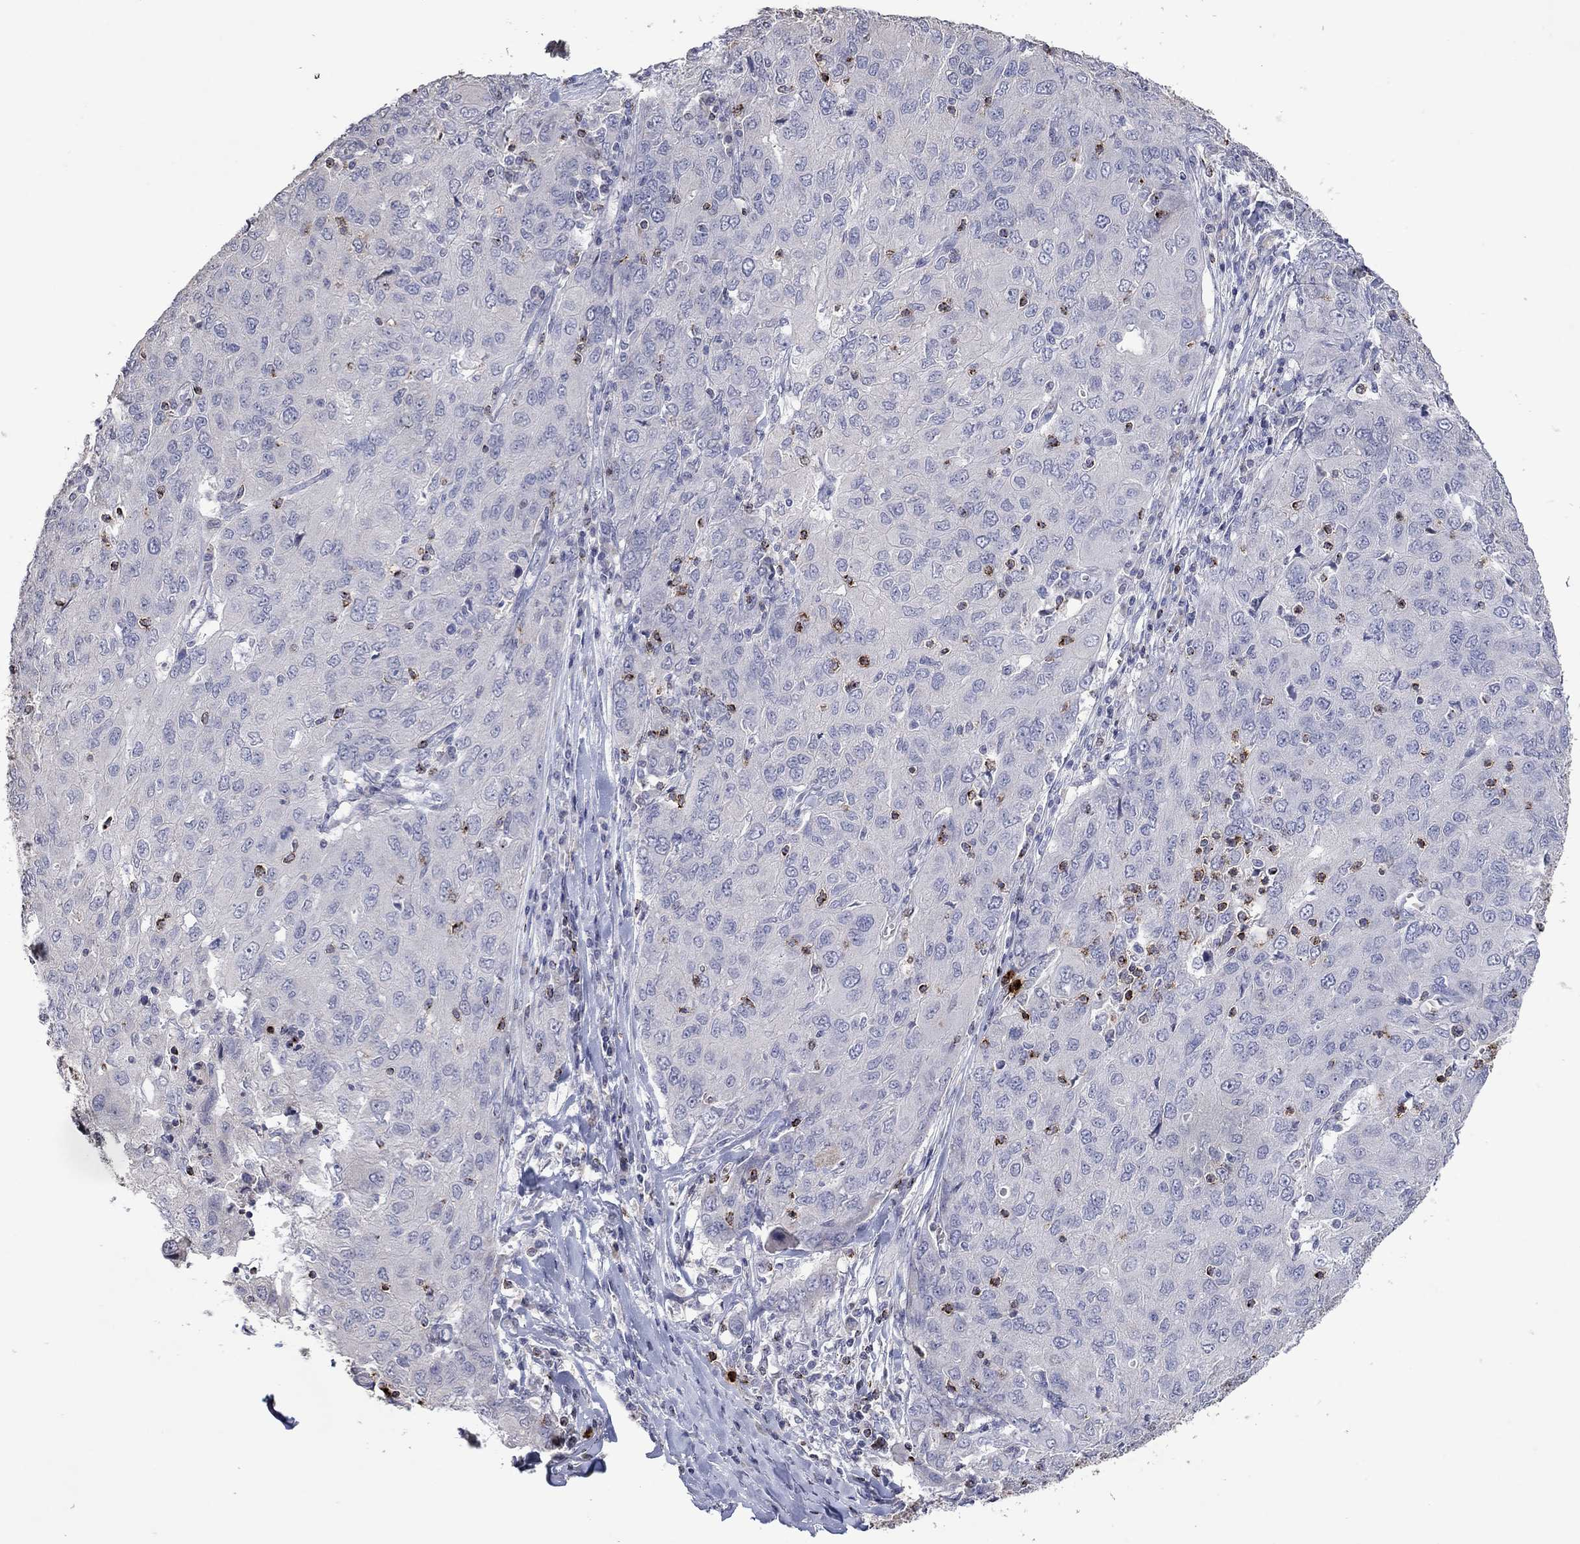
{"staining": {"intensity": "negative", "quantity": "none", "location": "none"}, "tissue": "ovarian cancer", "cell_type": "Tumor cells", "image_type": "cancer", "snomed": [{"axis": "morphology", "description": "Carcinoma, endometroid"}, {"axis": "topography", "description": "Ovary"}], "caption": "Ovarian endometroid carcinoma stained for a protein using immunohistochemistry (IHC) demonstrates no expression tumor cells.", "gene": "CCL5", "patient": {"sex": "female", "age": 50}}